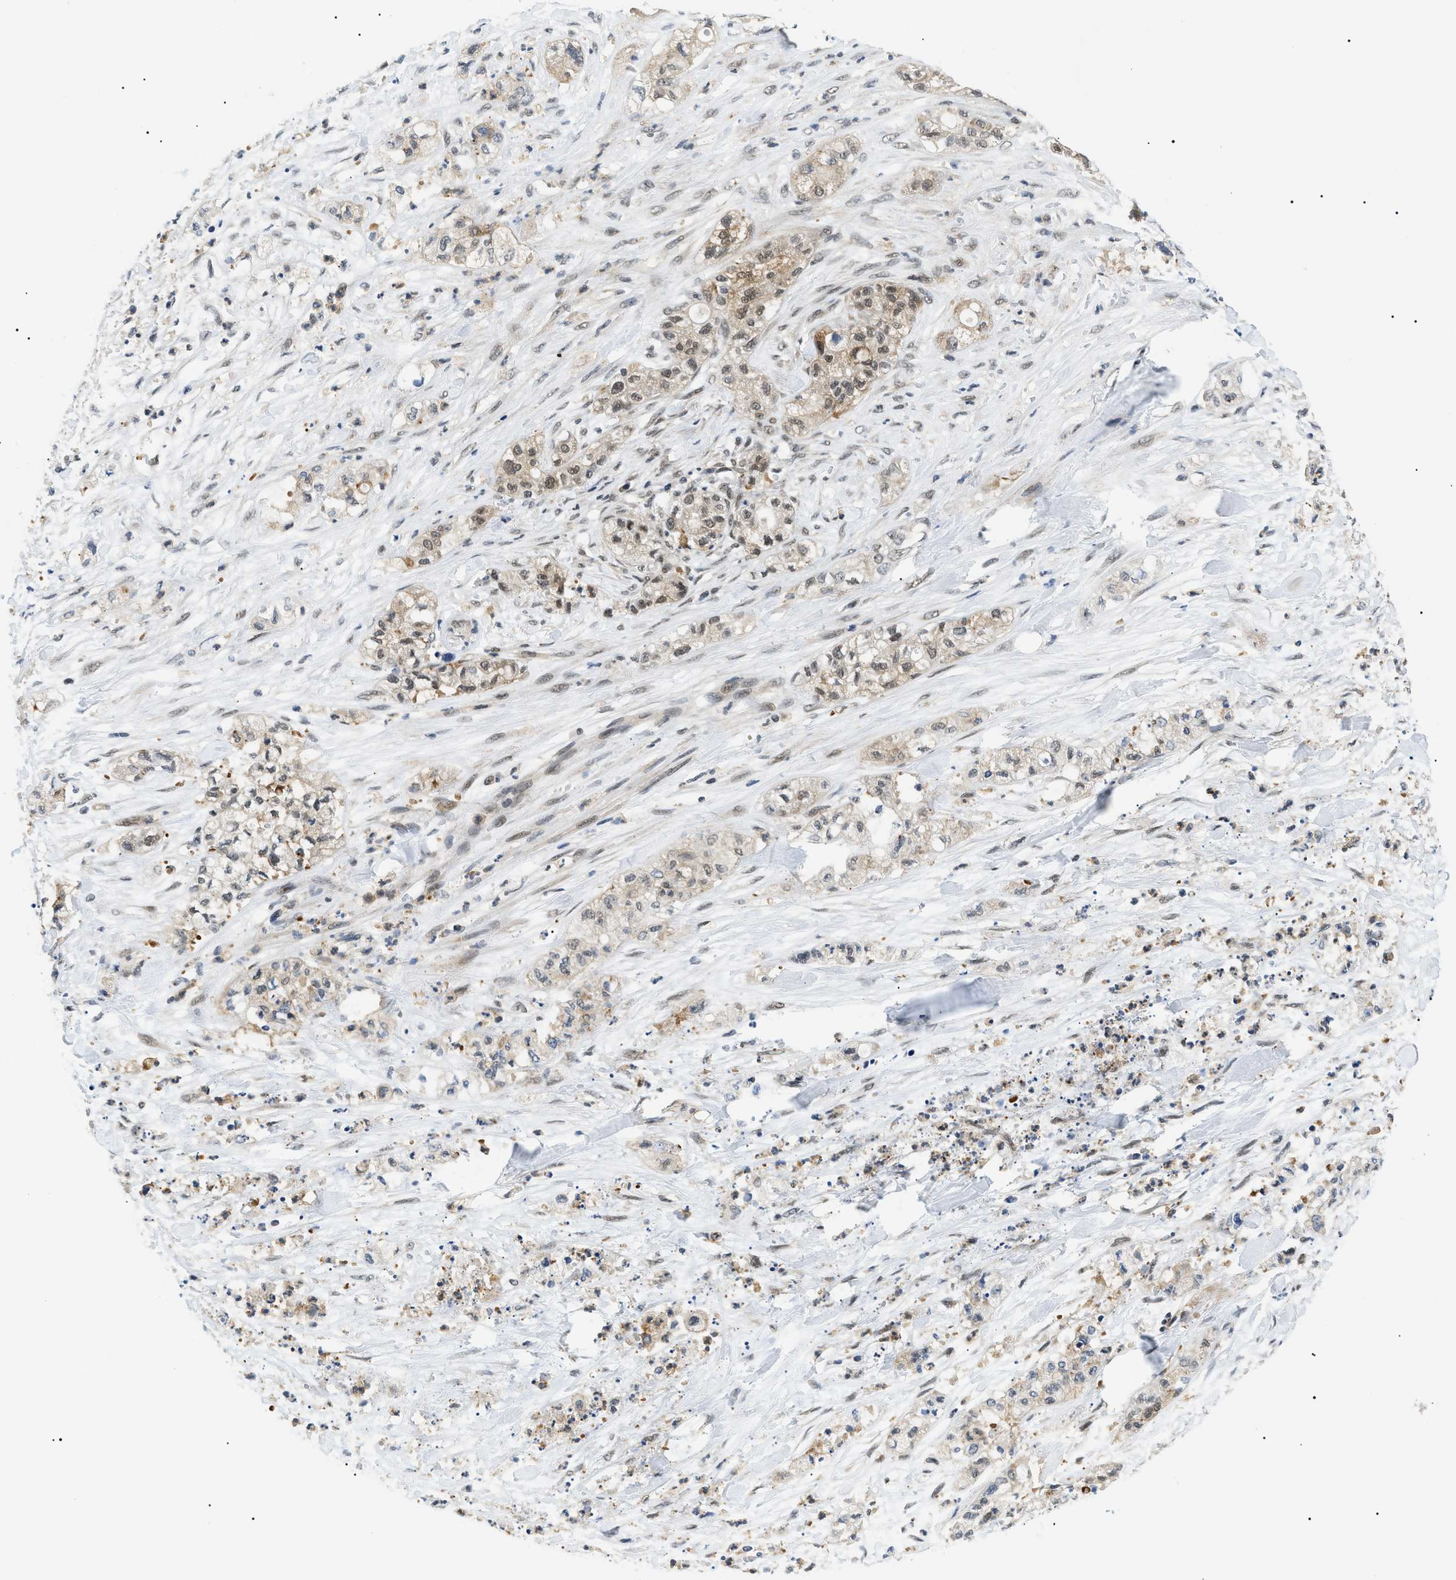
{"staining": {"intensity": "moderate", "quantity": ">75%", "location": "cytoplasmic/membranous,nuclear"}, "tissue": "pancreatic cancer", "cell_type": "Tumor cells", "image_type": "cancer", "snomed": [{"axis": "morphology", "description": "Adenocarcinoma, NOS"}, {"axis": "topography", "description": "Pancreas"}], "caption": "A brown stain labels moderate cytoplasmic/membranous and nuclear positivity of a protein in human pancreatic adenocarcinoma tumor cells.", "gene": "RBM15", "patient": {"sex": "female", "age": 78}}